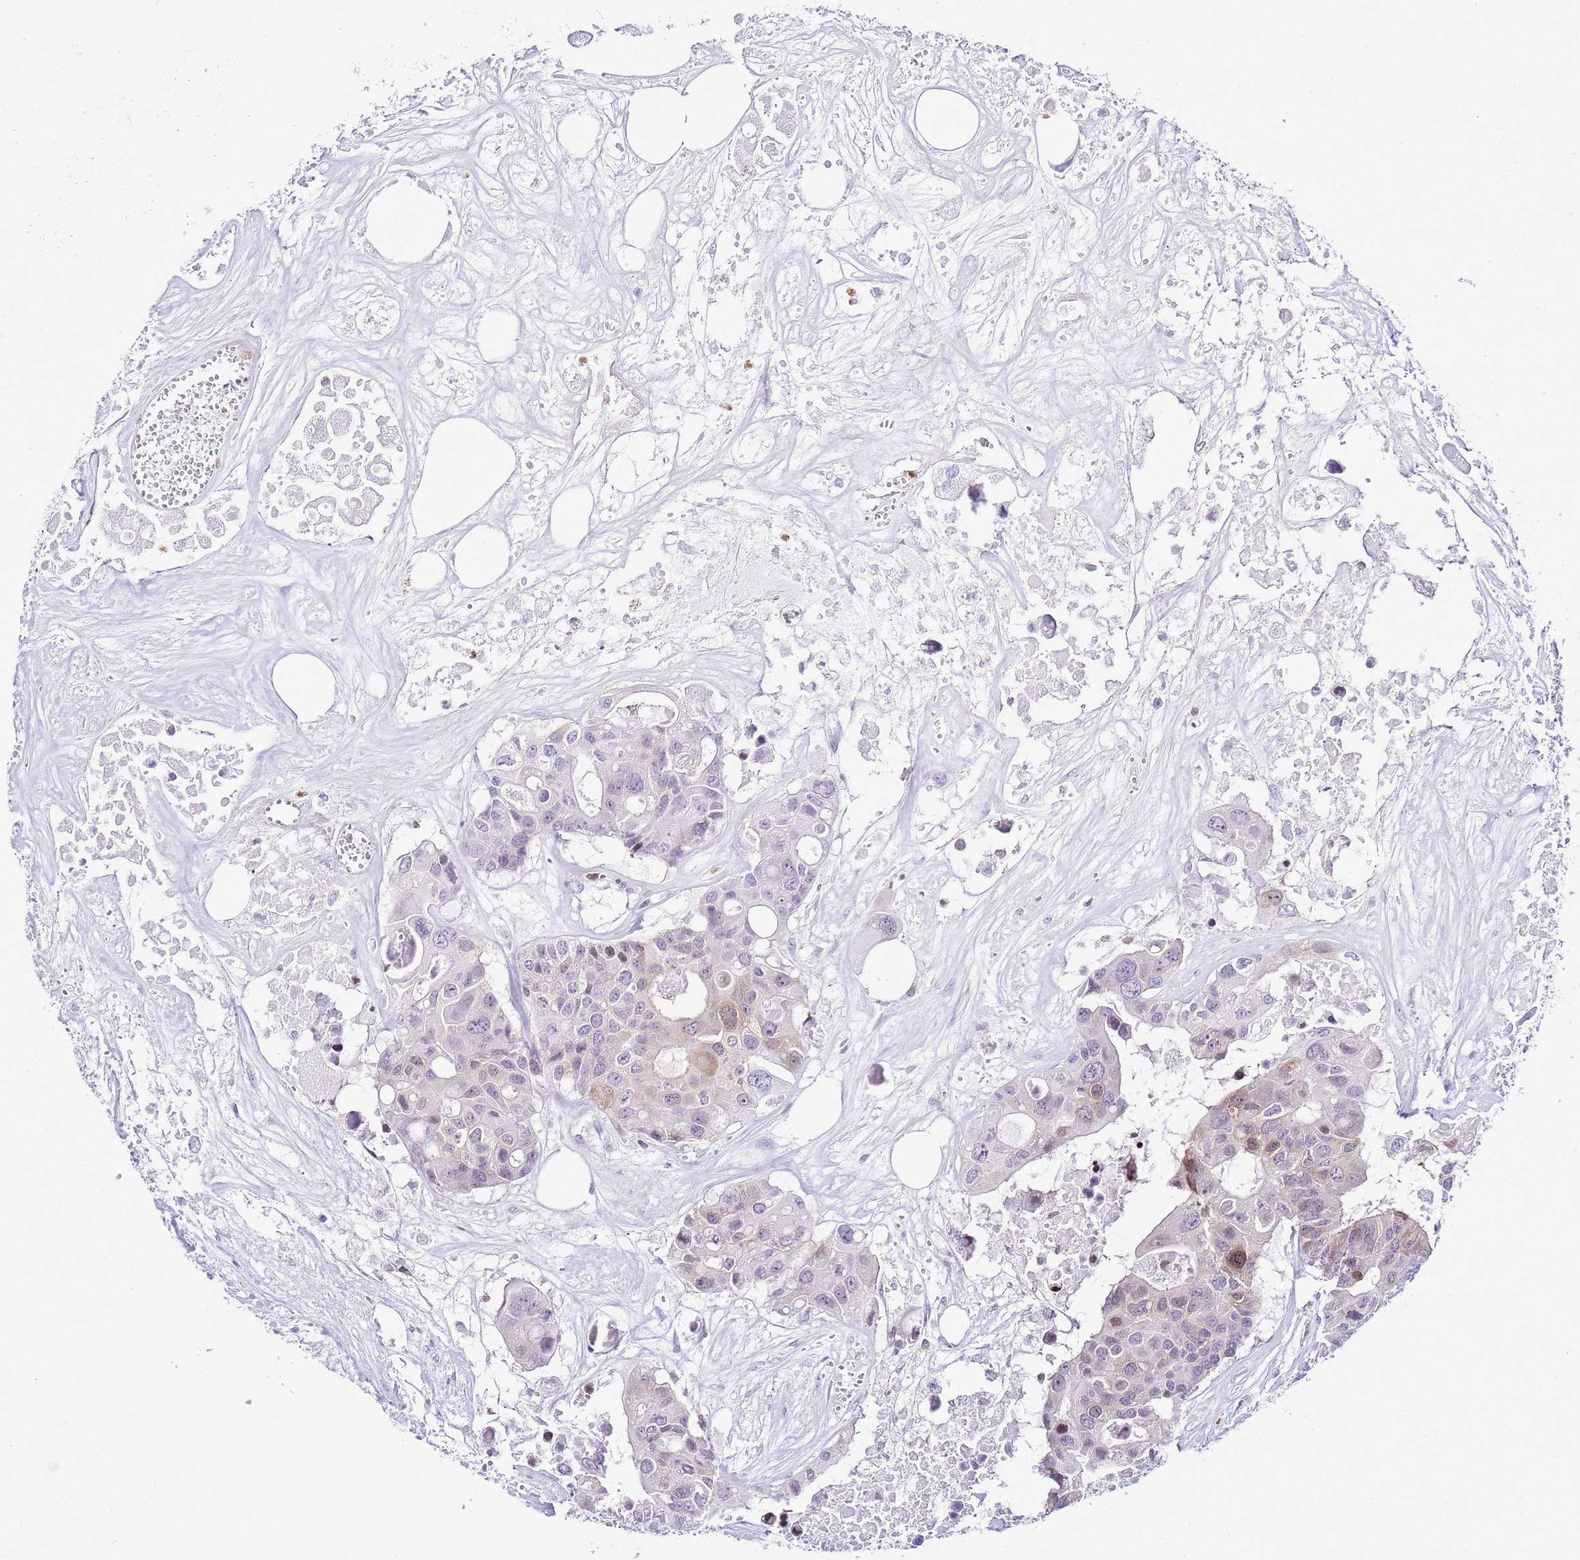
{"staining": {"intensity": "weak", "quantity": "<25%", "location": "cytoplasmic/membranous,nuclear"}, "tissue": "colorectal cancer", "cell_type": "Tumor cells", "image_type": "cancer", "snomed": [{"axis": "morphology", "description": "Adenocarcinoma, NOS"}, {"axis": "topography", "description": "Colon"}], "caption": "Colorectal cancer stained for a protein using immunohistochemistry shows no positivity tumor cells.", "gene": "PRR15", "patient": {"sex": "male", "age": 77}}